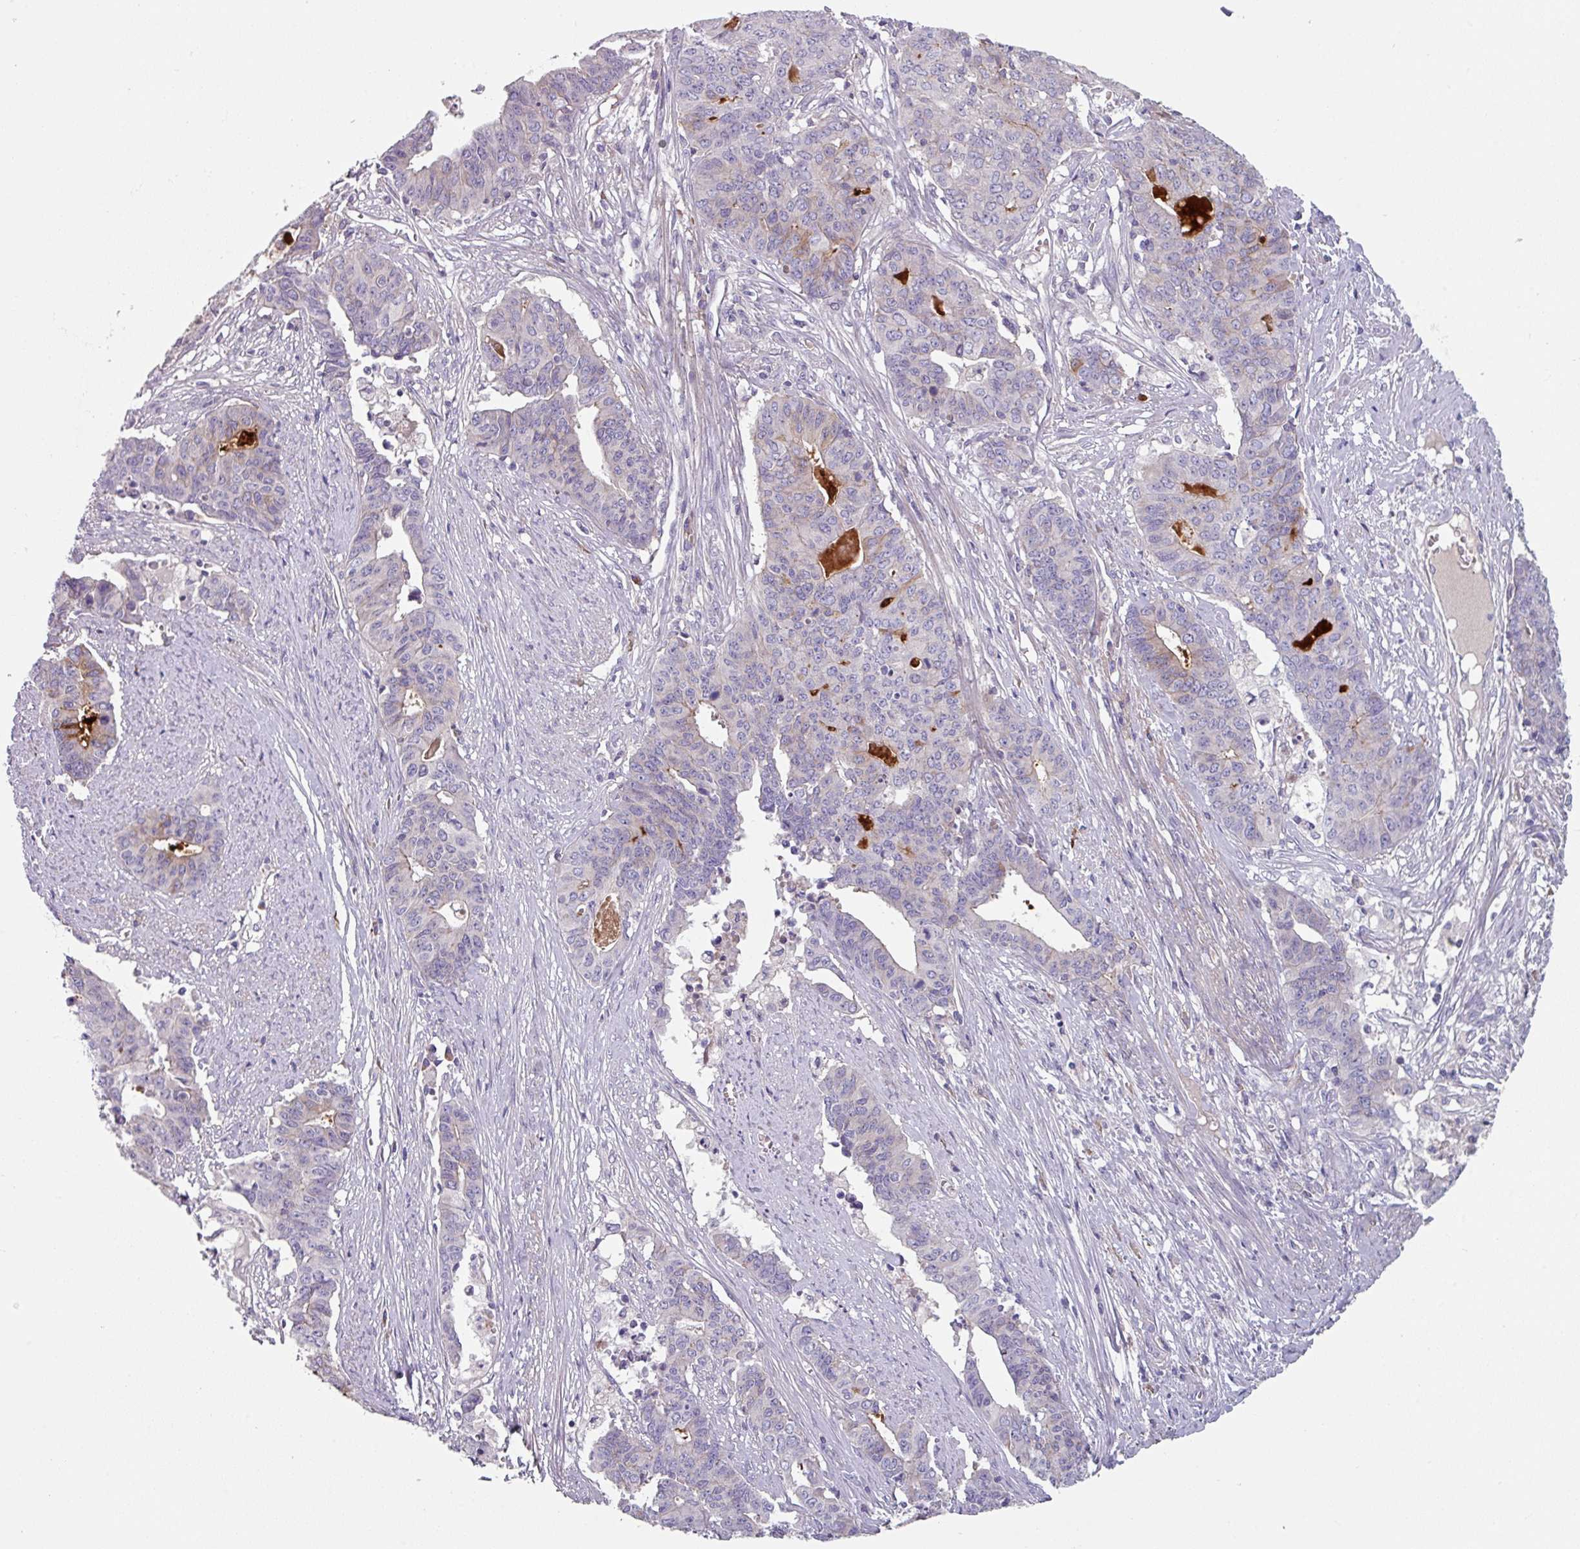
{"staining": {"intensity": "moderate", "quantity": "<25%", "location": "cytoplasmic/membranous"}, "tissue": "endometrial cancer", "cell_type": "Tumor cells", "image_type": "cancer", "snomed": [{"axis": "morphology", "description": "Adenocarcinoma, NOS"}, {"axis": "topography", "description": "Endometrium"}], "caption": "Immunohistochemical staining of human endometrial cancer (adenocarcinoma) demonstrates low levels of moderate cytoplasmic/membranous positivity in about <25% of tumor cells.", "gene": "TMEM132A", "patient": {"sex": "female", "age": 59}}